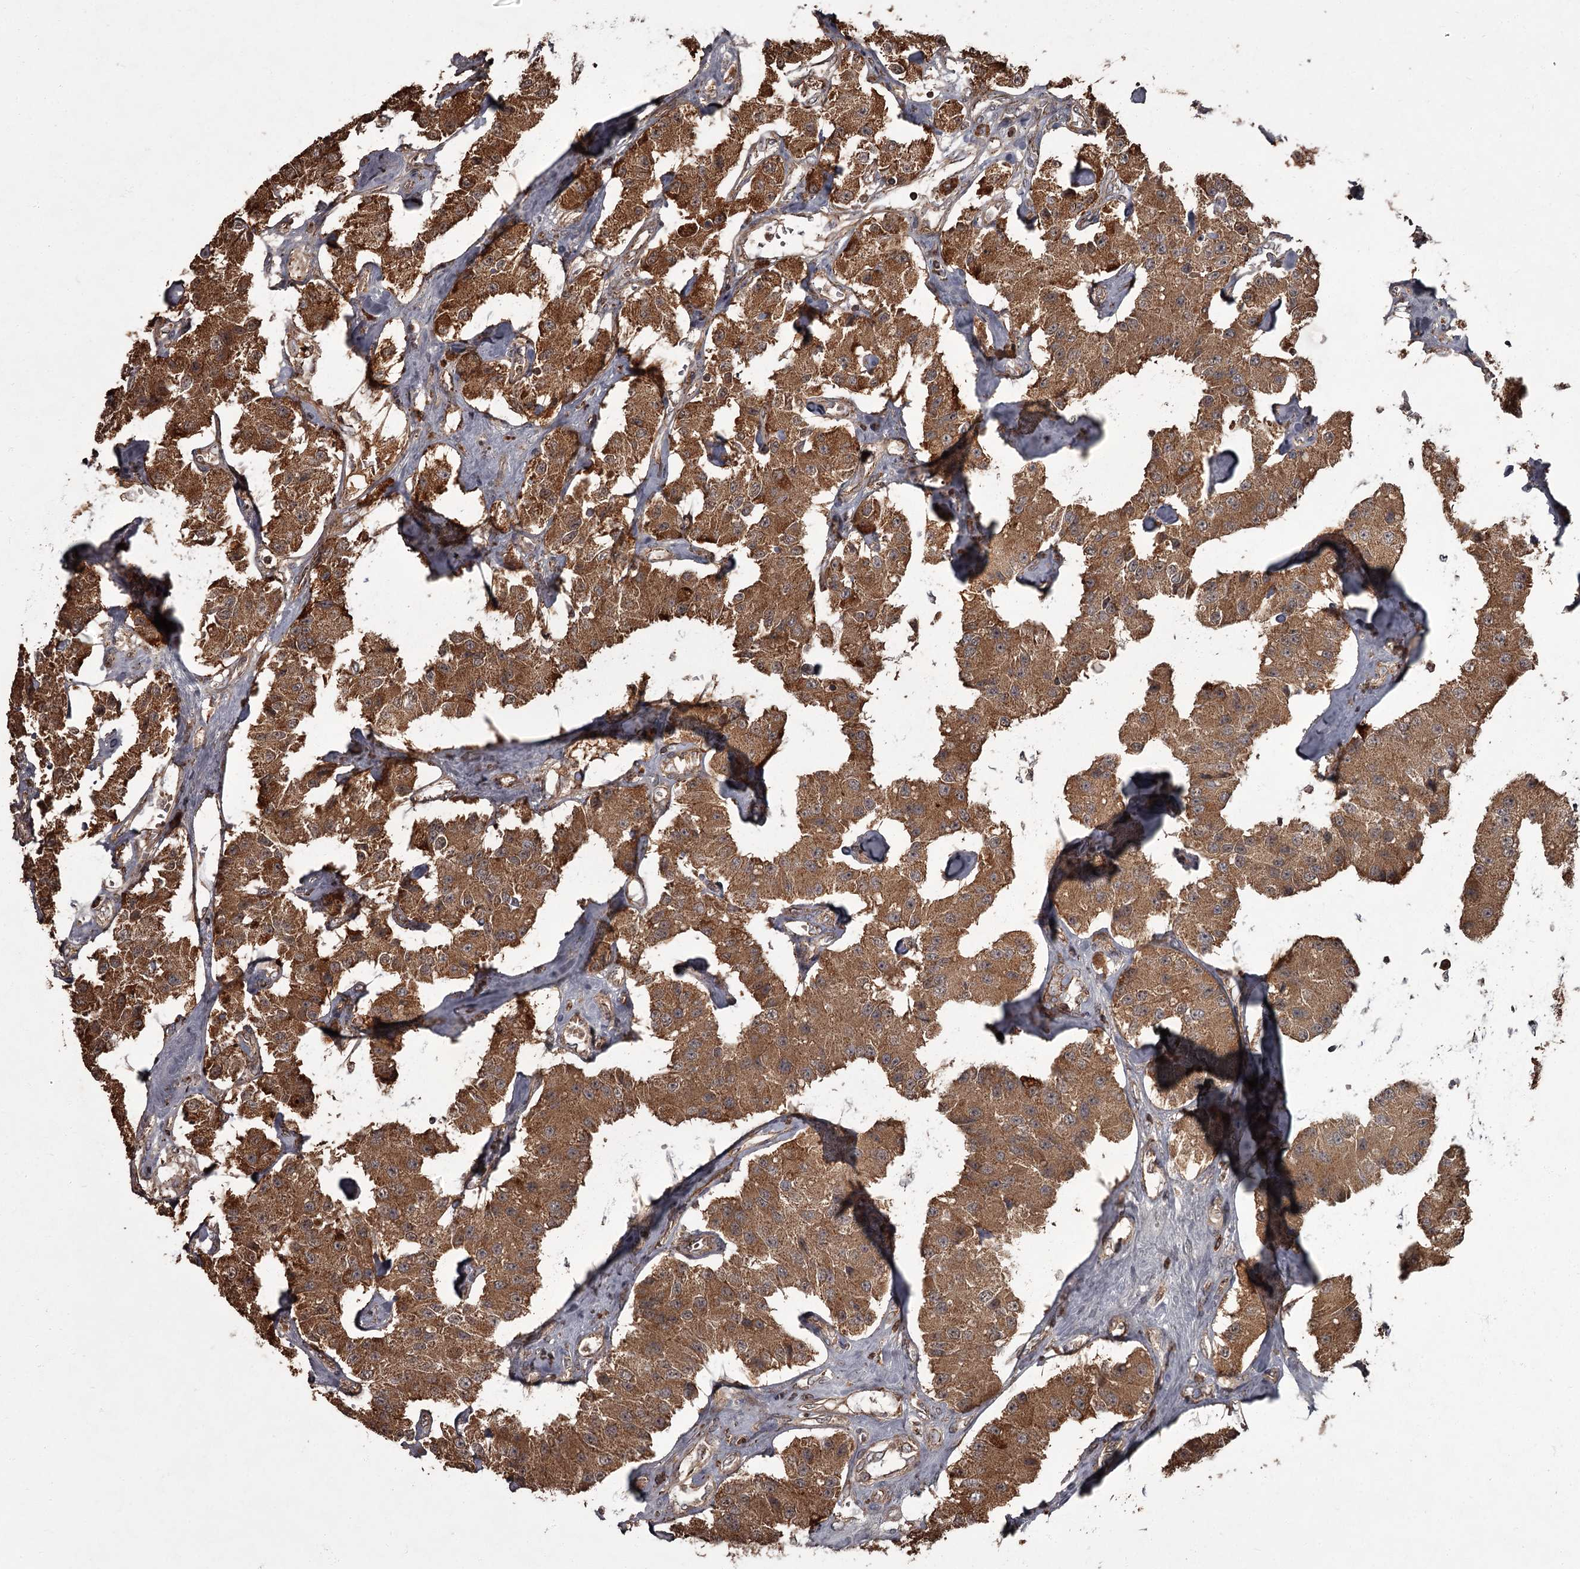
{"staining": {"intensity": "strong", "quantity": ">75%", "location": "cytoplasmic/membranous"}, "tissue": "carcinoid", "cell_type": "Tumor cells", "image_type": "cancer", "snomed": [{"axis": "morphology", "description": "Carcinoid, malignant, NOS"}, {"axis": "topography", "description": "Pancreas"}], "caption": "Protein positivity by IHC displays strong cytoplasmic/membranous expression in approximately >75% of tumor cells in carcinoid.", "gene": "THAP9", "patient": {"sex": "male", "age": 41}}